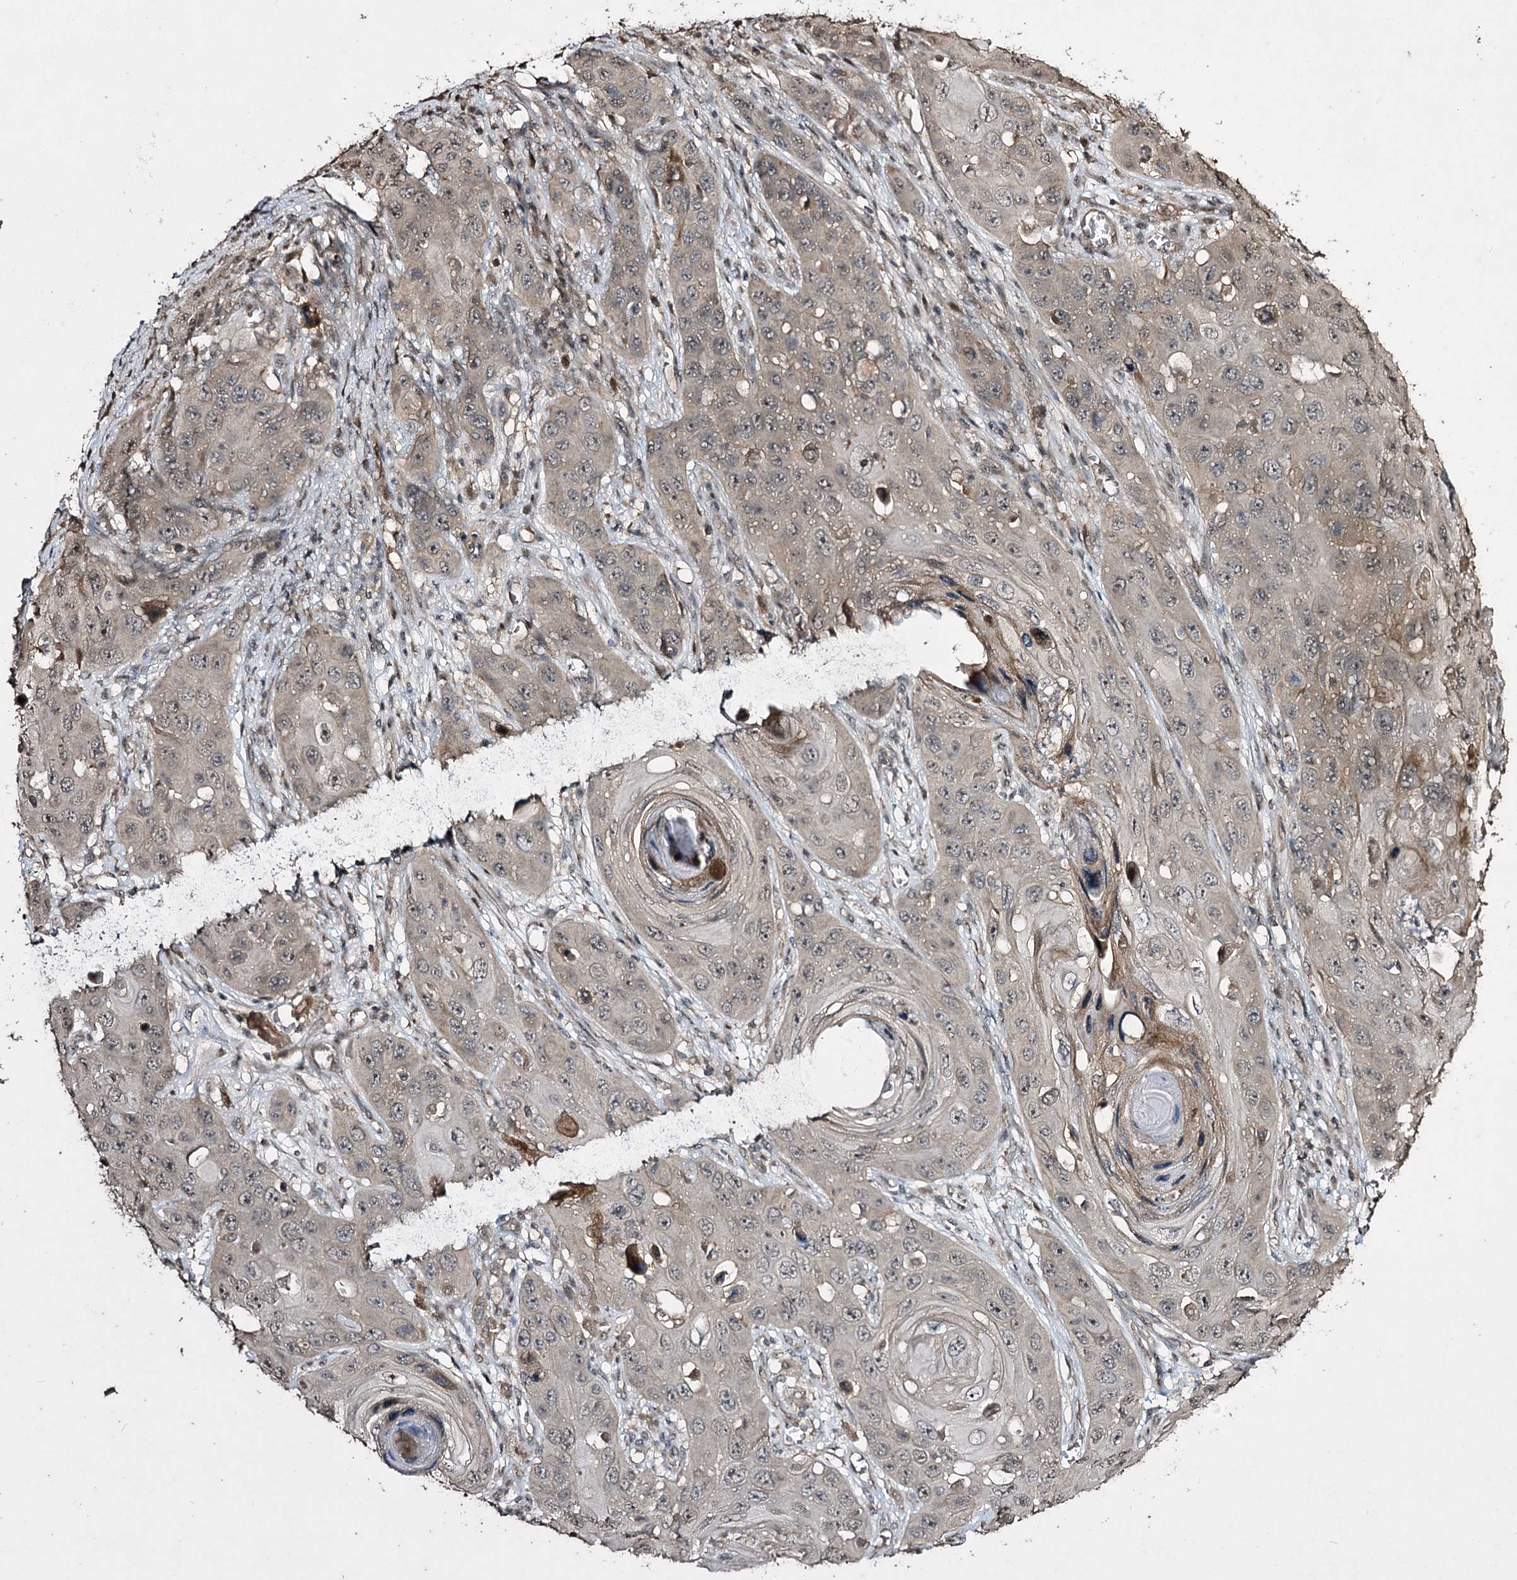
{"staining": {"intensity": "negative", "quantity": "none", "location": "none"}, "tissue": "skin cancer", "cell_type": "Tumor cells", "image_type": "cancer", "snomed": [{"axis": "morphology", "description": "Squamous cell carcinoma, NOS"}, {"axis": "topography", "description": "Skin"}], "caption": "This is an immunohistochemistry (IHC) micrograph of skin squamous cell carcinoma. There is no positivity in tumor cells.", "gene": "CPNE8", "patient": {"sex": "male", "age": 55}}